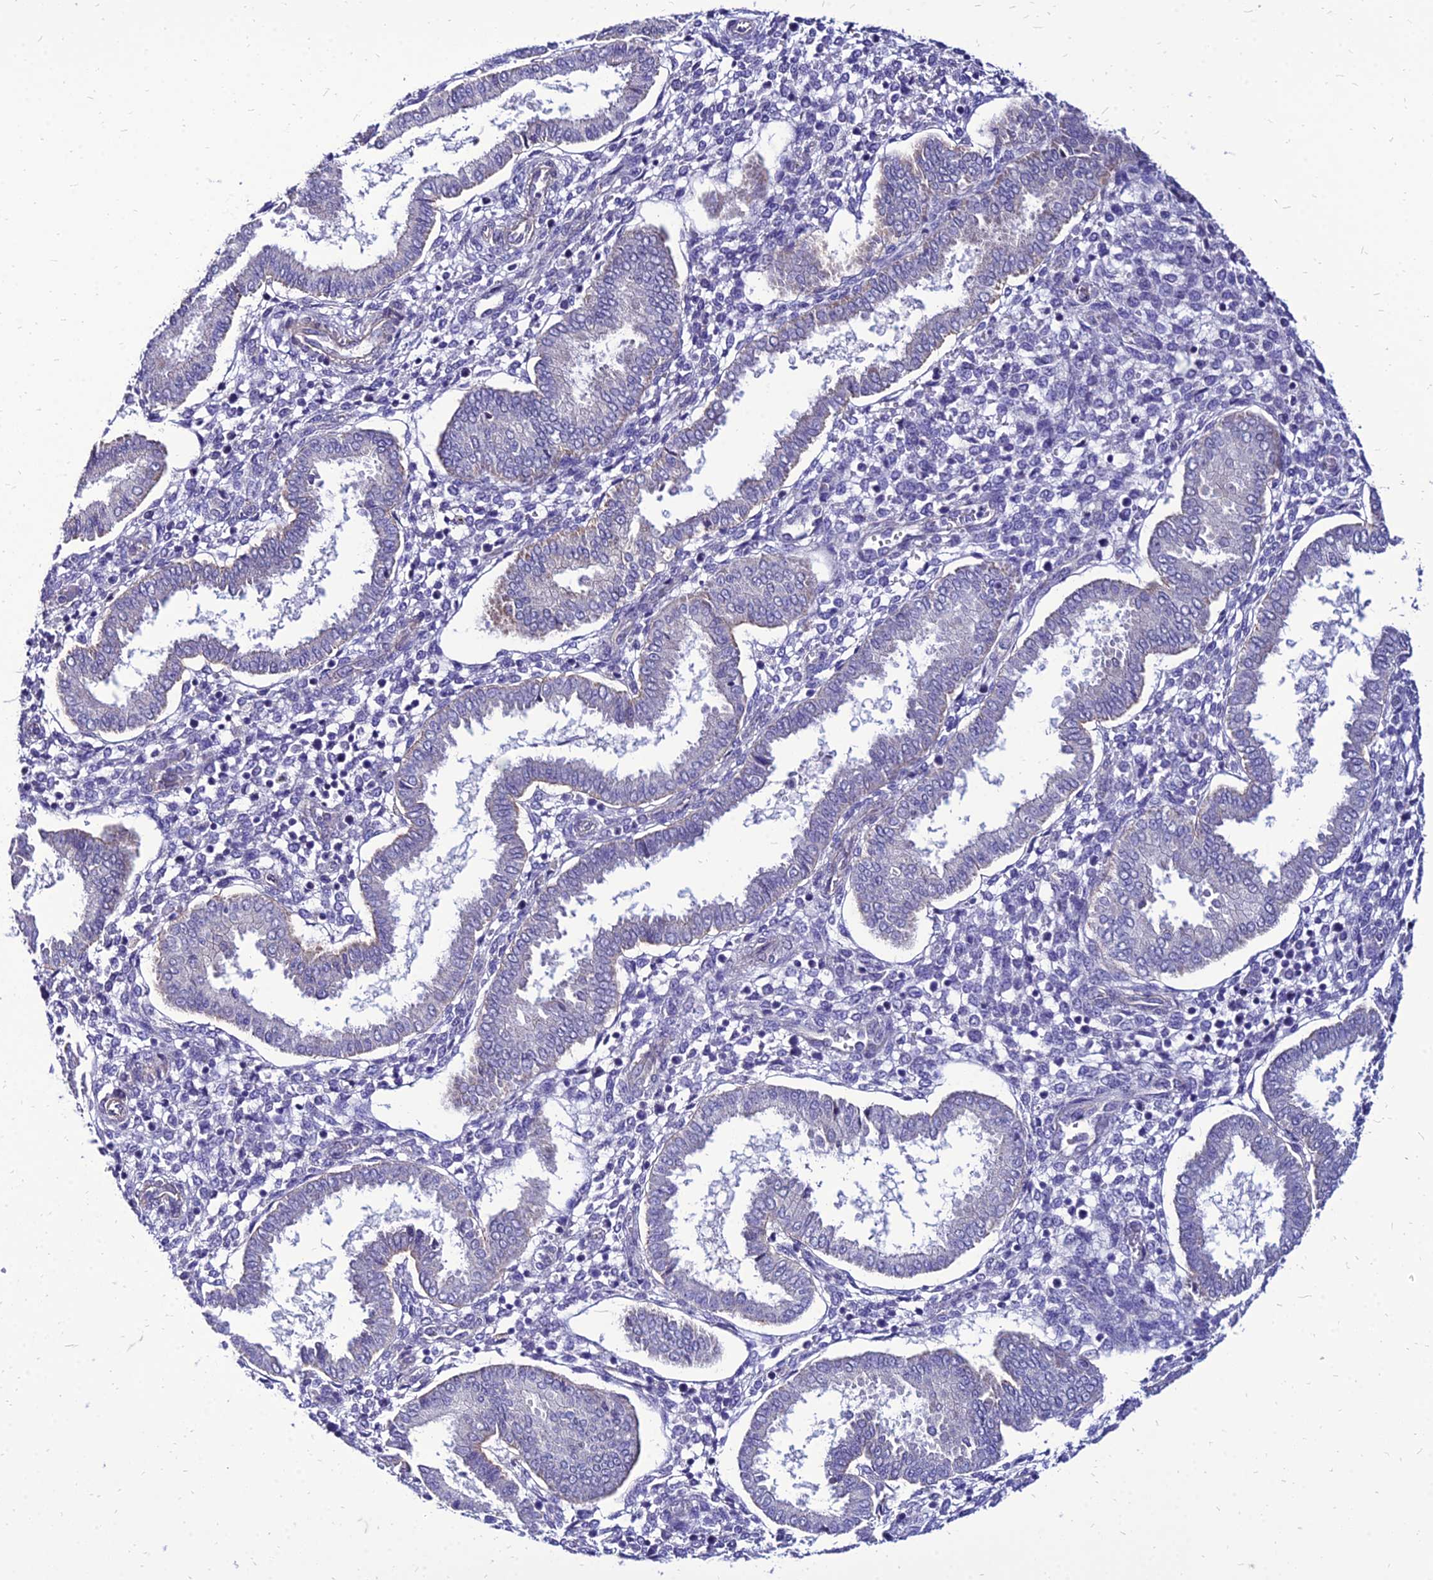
{"staining": {"intensity": "negative", "quantity": "none", "location": "none"}, "tissue": "endometrium", "cell_type": "Cells in endometrial stroma", "image_type": "normal", "snomed": [{"axis": "morphology", "description": "Normal tissue, NOS"}, {"axis": "topography", "description": "Endometrium"}], "caption": "Endometrium stained for a protein using IHC displays no expression cells in endometrial stroma.", "gene": "YEATS2", "patient": {"sex": "female", "age": 24}}